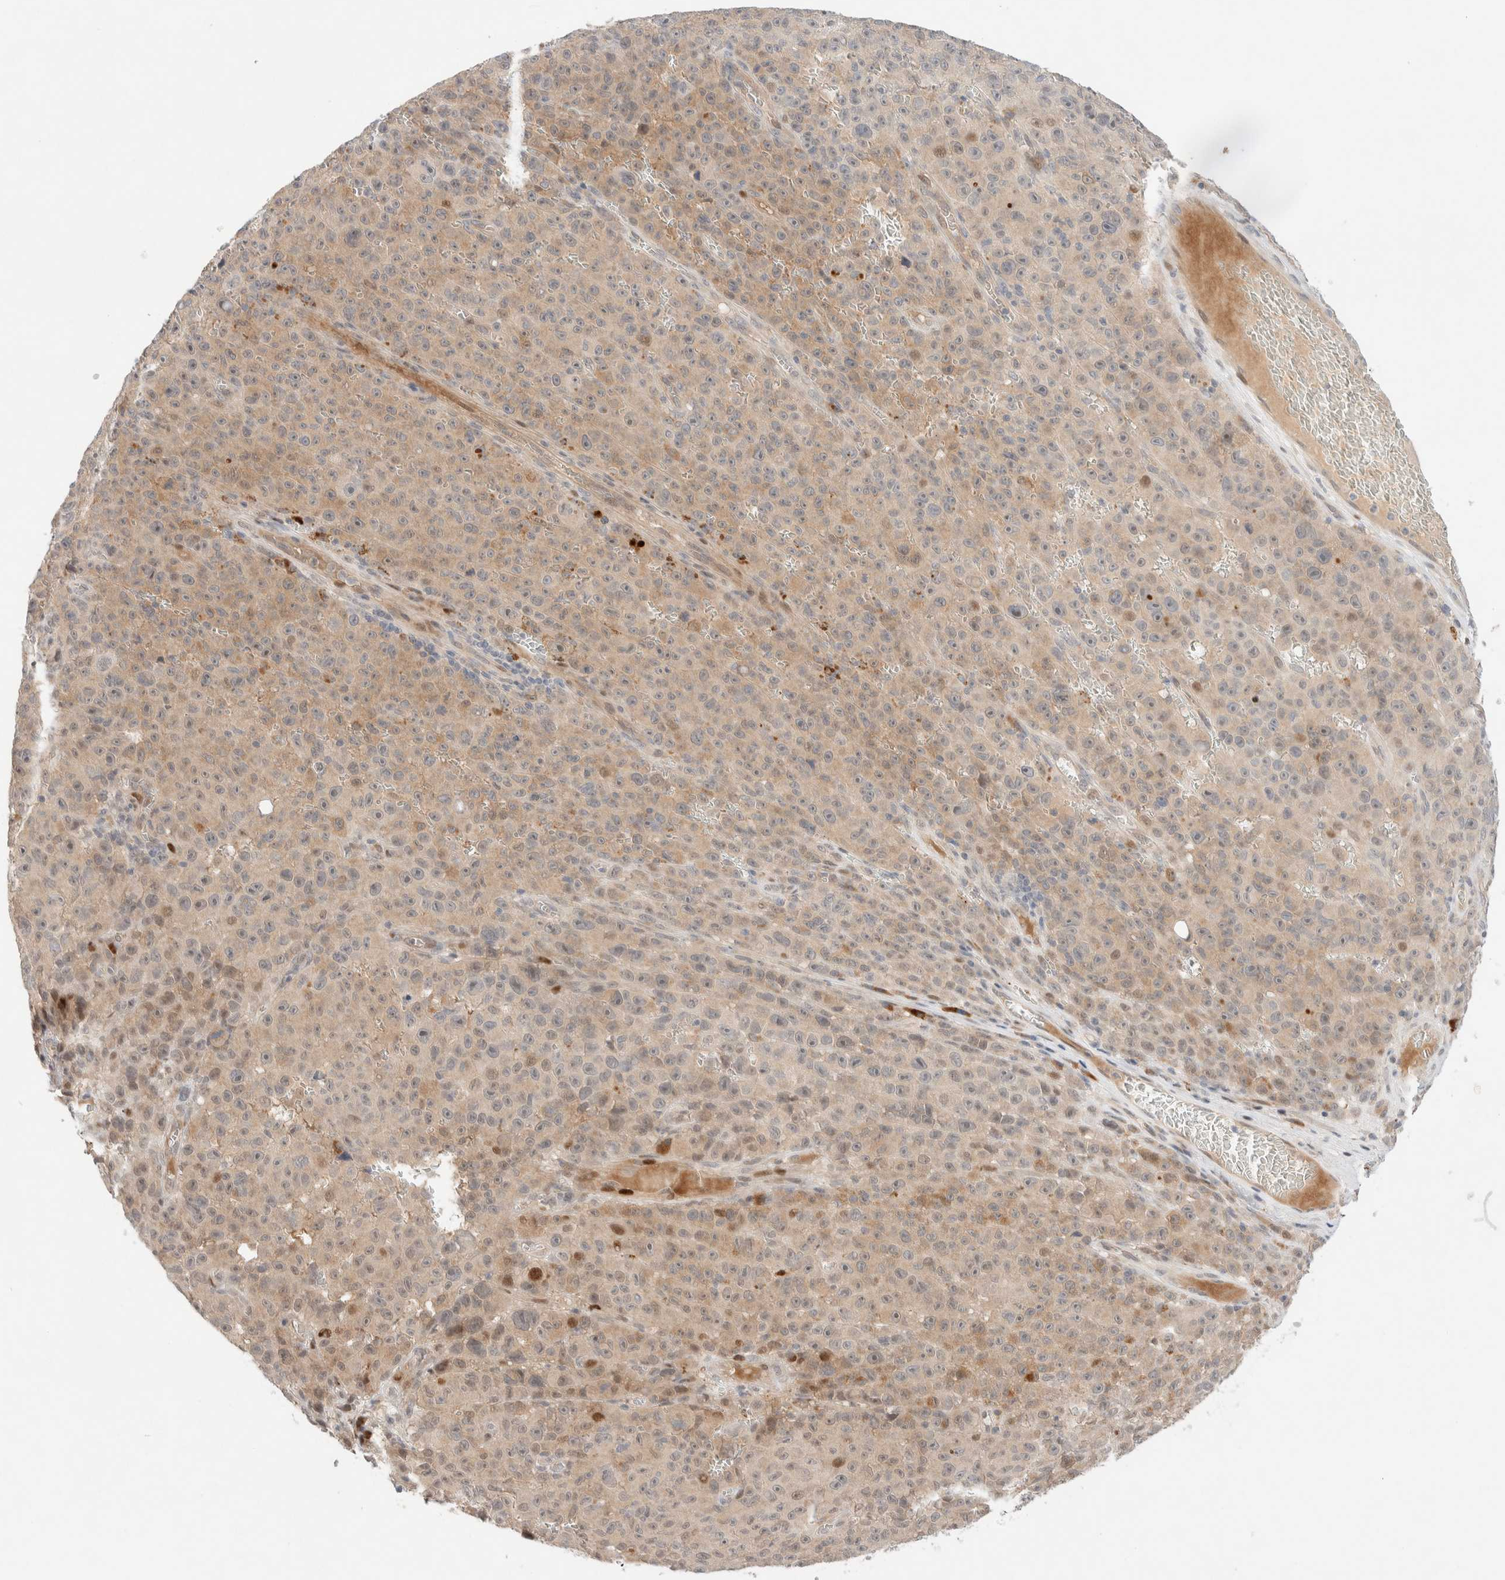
{"staining": {"intensity": "weak", "quantity": "25%-75%", "location": "cytoplasmic/membranous"}, "tissue": "melanoma", "cell_type": "Tumor cells", "image_type": "cancer", "snomed": [{"axis": "morphology", "description": "Malignant melanoma, NOS"}, {"axis": "topography", "description": "Skin"}], "caption": "High-power microscopy captured an immunohistochemistry (IHC) micrograph of malignant melanoma, revealing weak cytoplasmic/membranous staining in about 25%-75% of tumor cells. The protein of interest is shown in brown color, while the nuclei are stained blue.", "gene": "CHKA", "patient": {"sex": "female", "age": 82}}